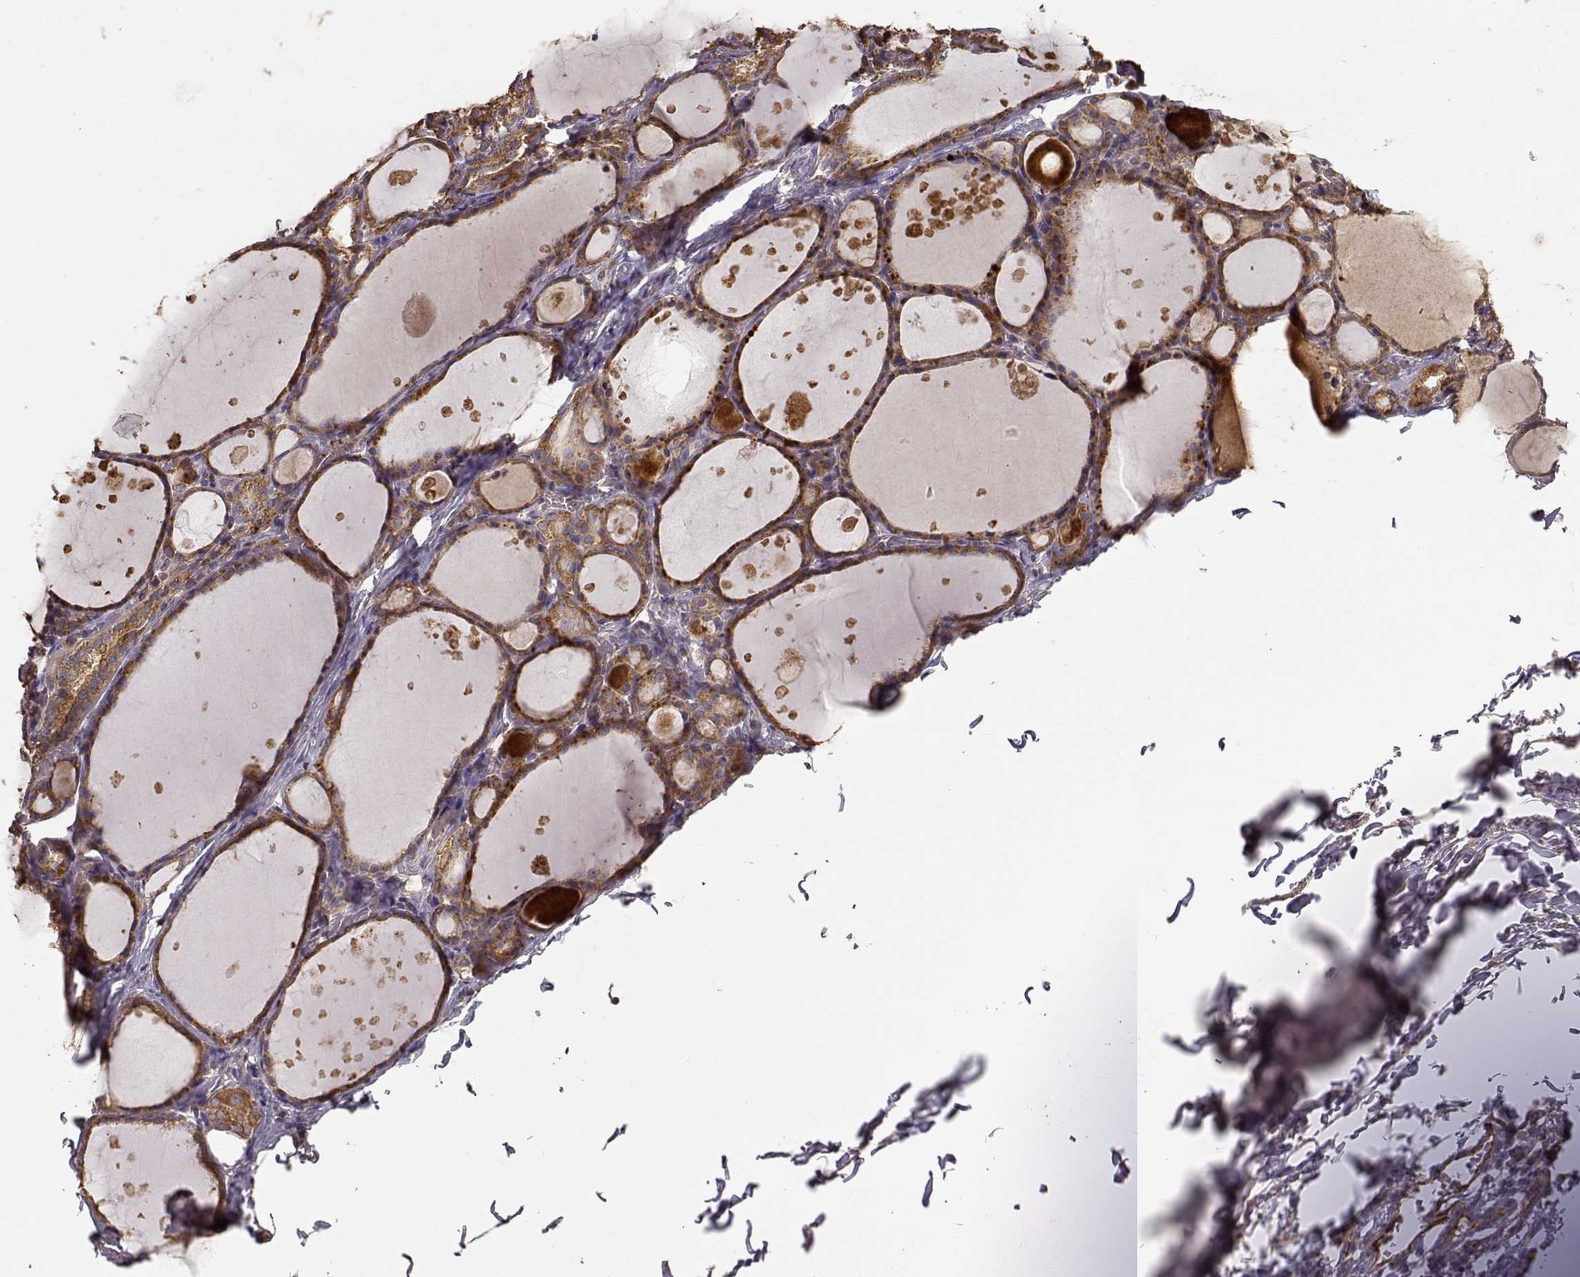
{"staining": {"intensity": "moderate", "quantity": ">75%", "location": "cytoplasmic/membranous"}, "tissue": "thyroid gland", "cell_type": "Glandular cells", "image_type": "normal", "snomed": [{"axis": "morphology", "description": "Normal tissue, NOS"}, {"axis": "topography", "description": "Thyroid gland"}], "caption": "Thyroid gland stained with a brown dye reveals moderate cytoplasmic/membranous positive expression in about >75% of glandular cells.", "gene": "TARS3", "patient": {"sex": "male", "age": 68}}